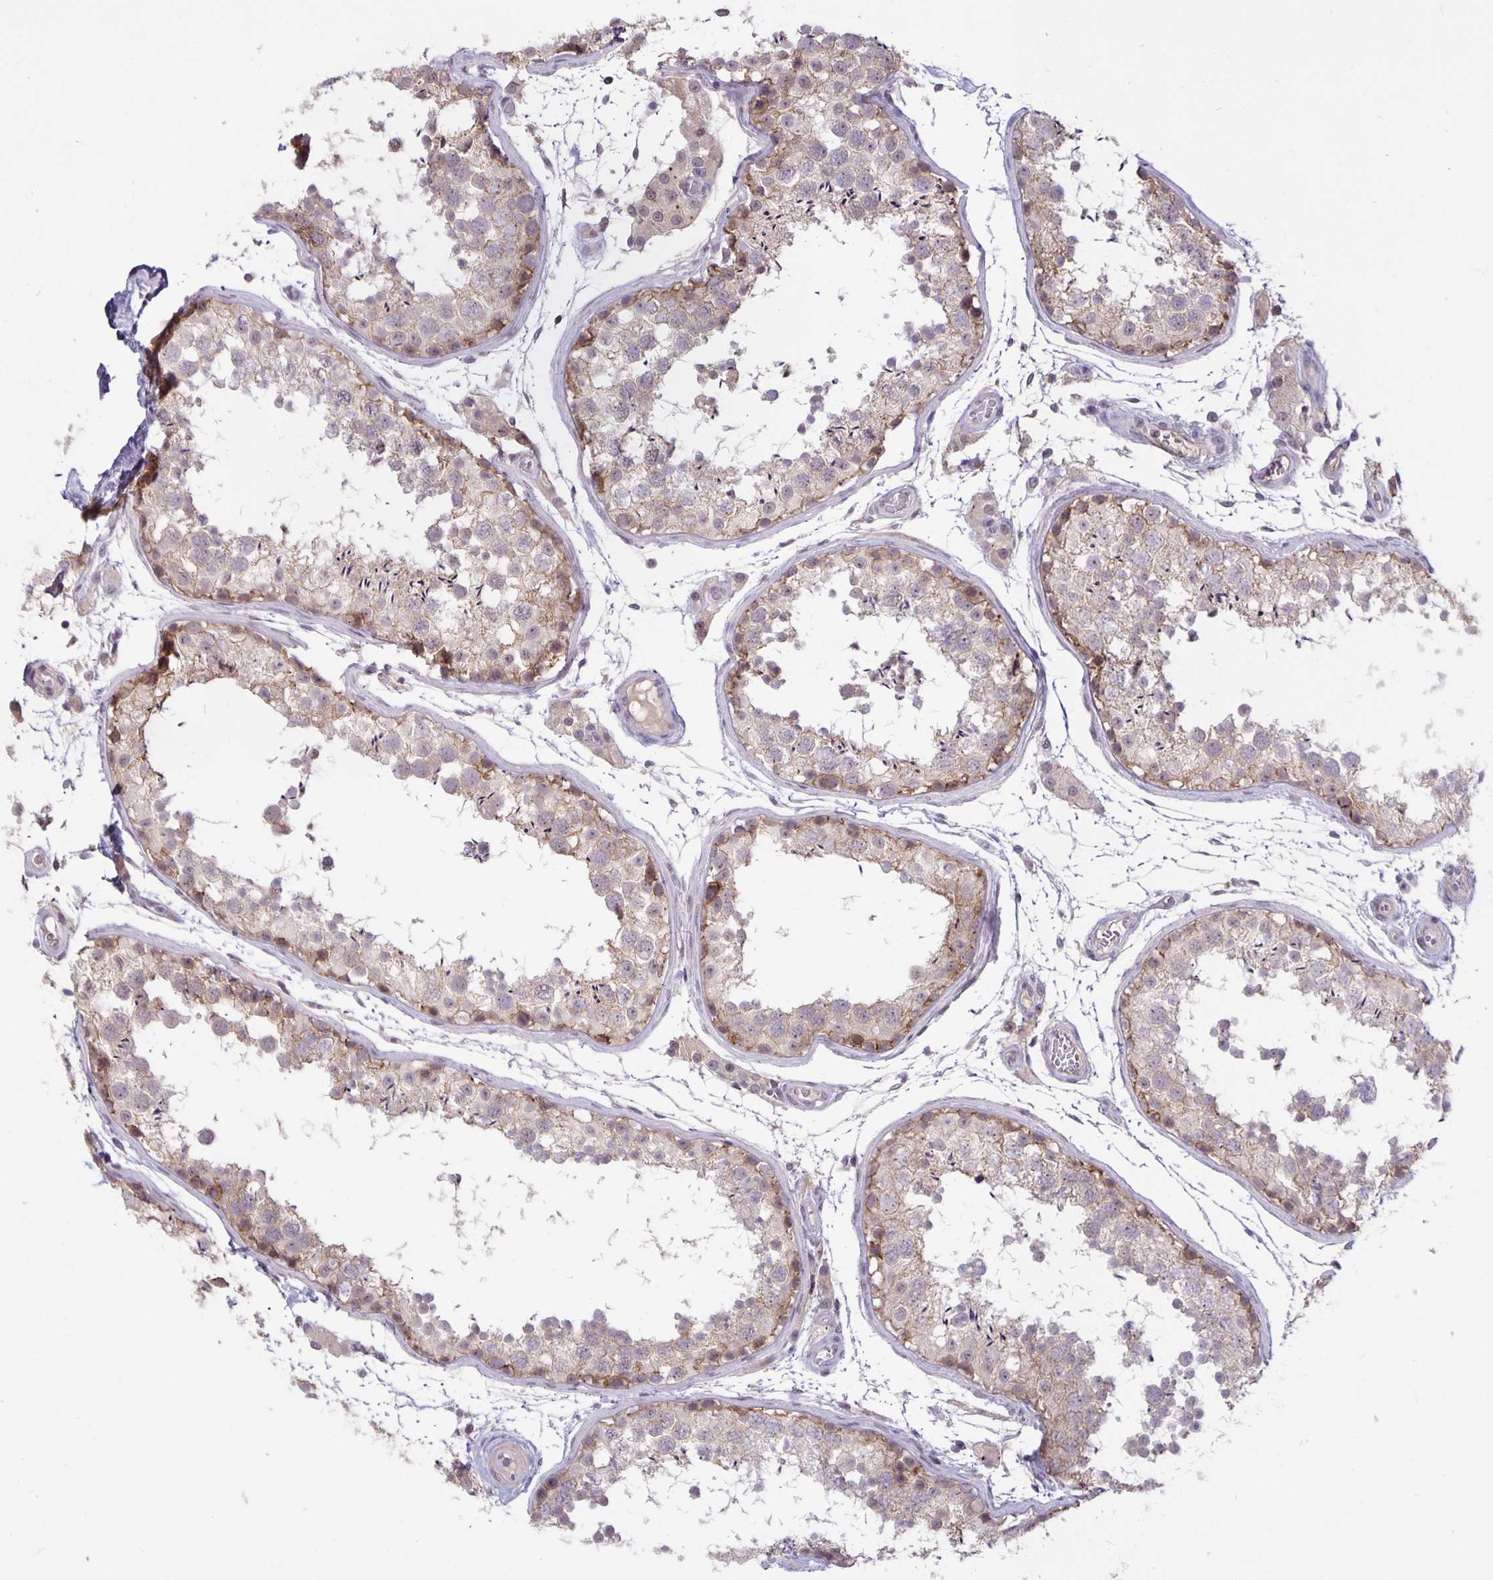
{"staining": {"intensity": "weak", "quantity": "<25%", "location": "cytoplasmic/membranous"}, "tissue": "testis", "cell_type": "Cells in seminiferous ducts", "image_type": "normal", "snomed": [{"axis": "morphology", "description": "Normal tissue, NOS"}, {"axis": "topography", "description": "Testis"}], "caption": "Protein analysis of benign testis demonstrates no significant staining in cells in seminiferous ducts.", "gene": "ARVCF", "patient": {"sex": "male", "age": 29}}